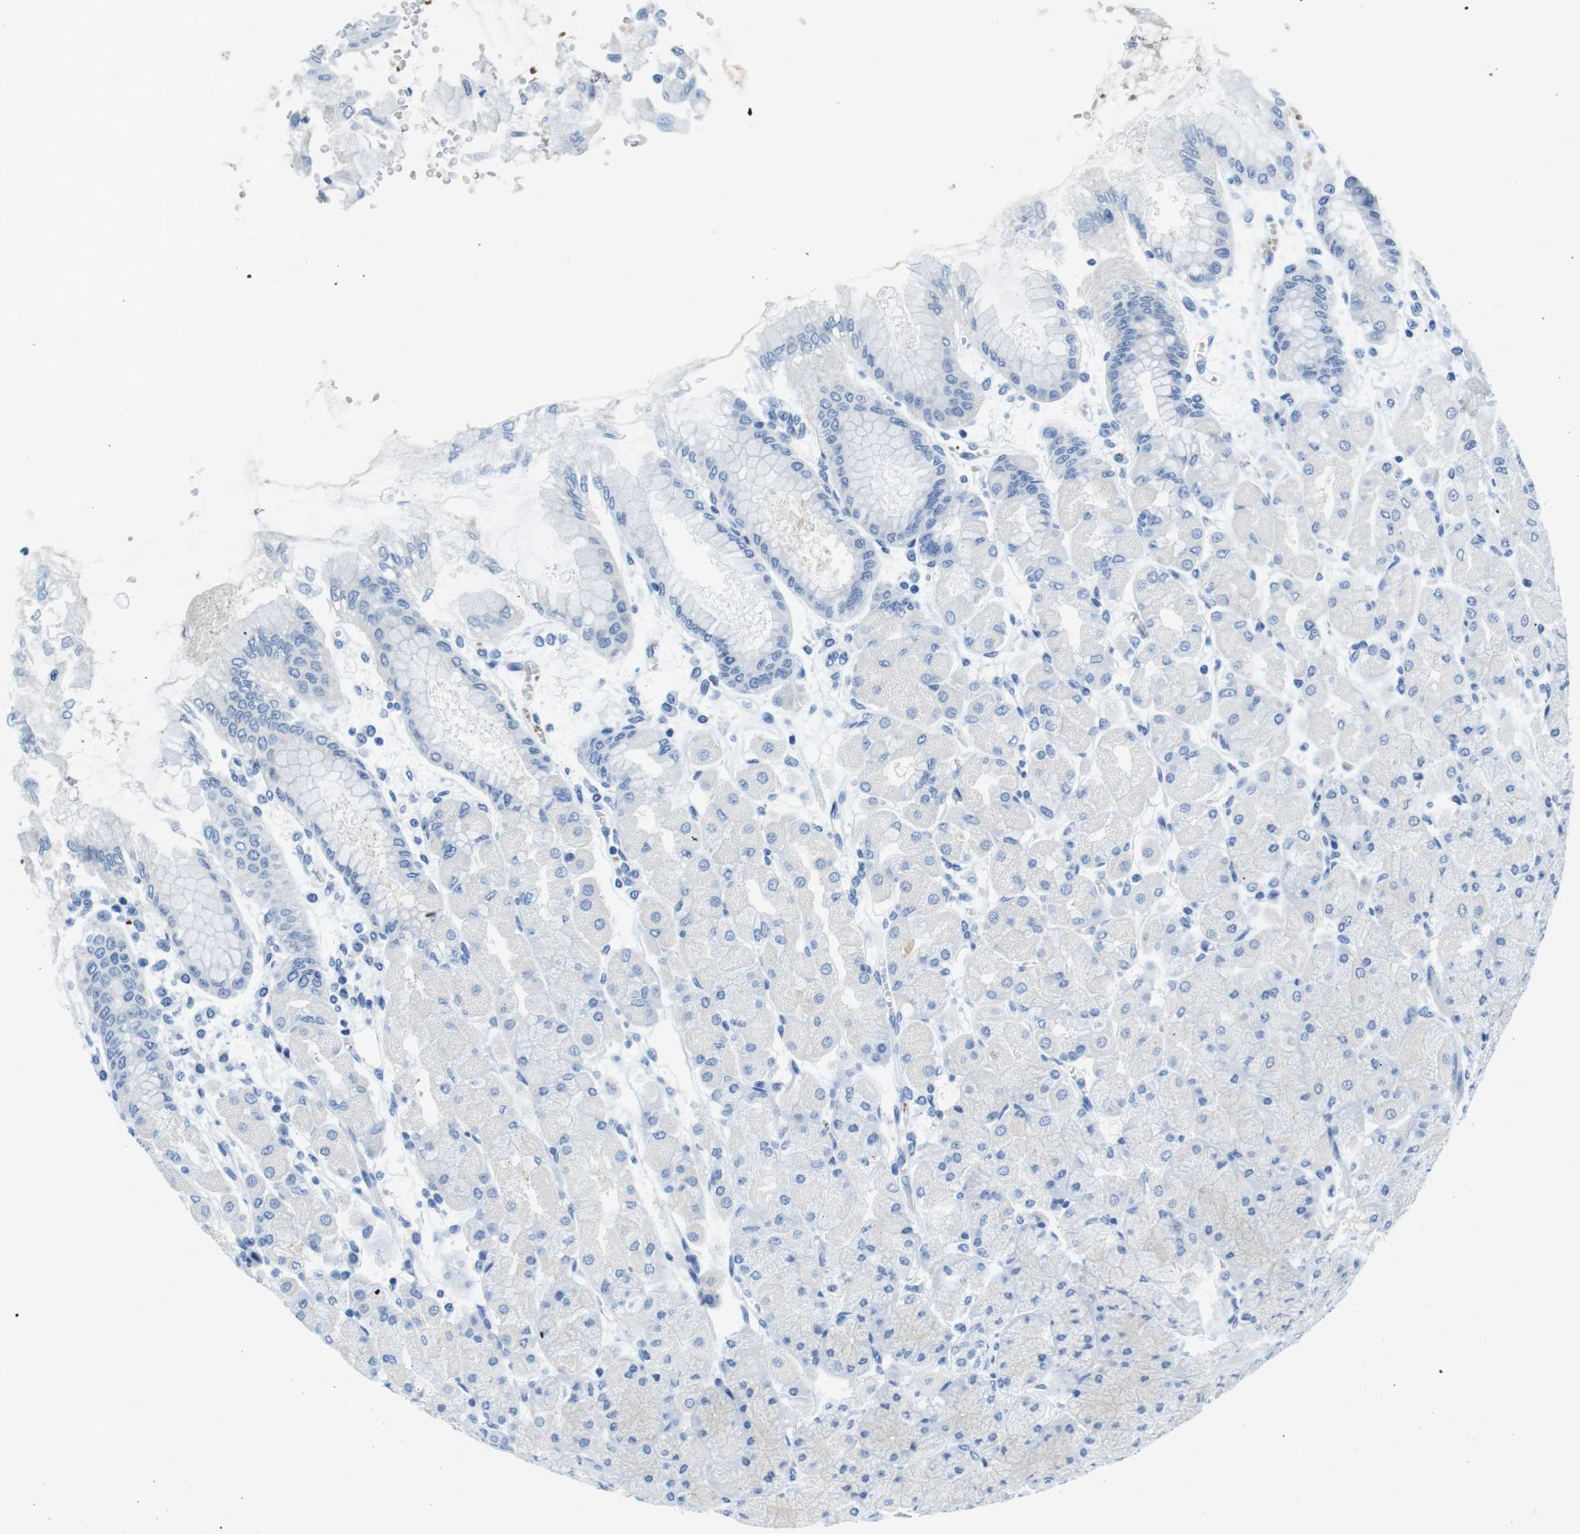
{"staining": {"intensity": "negative", "quantity": "none", "location": "none"}, "tissue": "stomach", "cell_type": "Glandular cells", "image_type": "normal", "snomed": [{"axis": "morphology", "description": "Normal tissue, NOS"}, {"axis": "topography", "description": "Stomach, upper"}], "caption": "Glandular cells are negative for protein expression in normal human stomach. Nuclei are stained in blue.", "gene": "TFAP2C", "patient": {"sex": "female", "age": 56}}